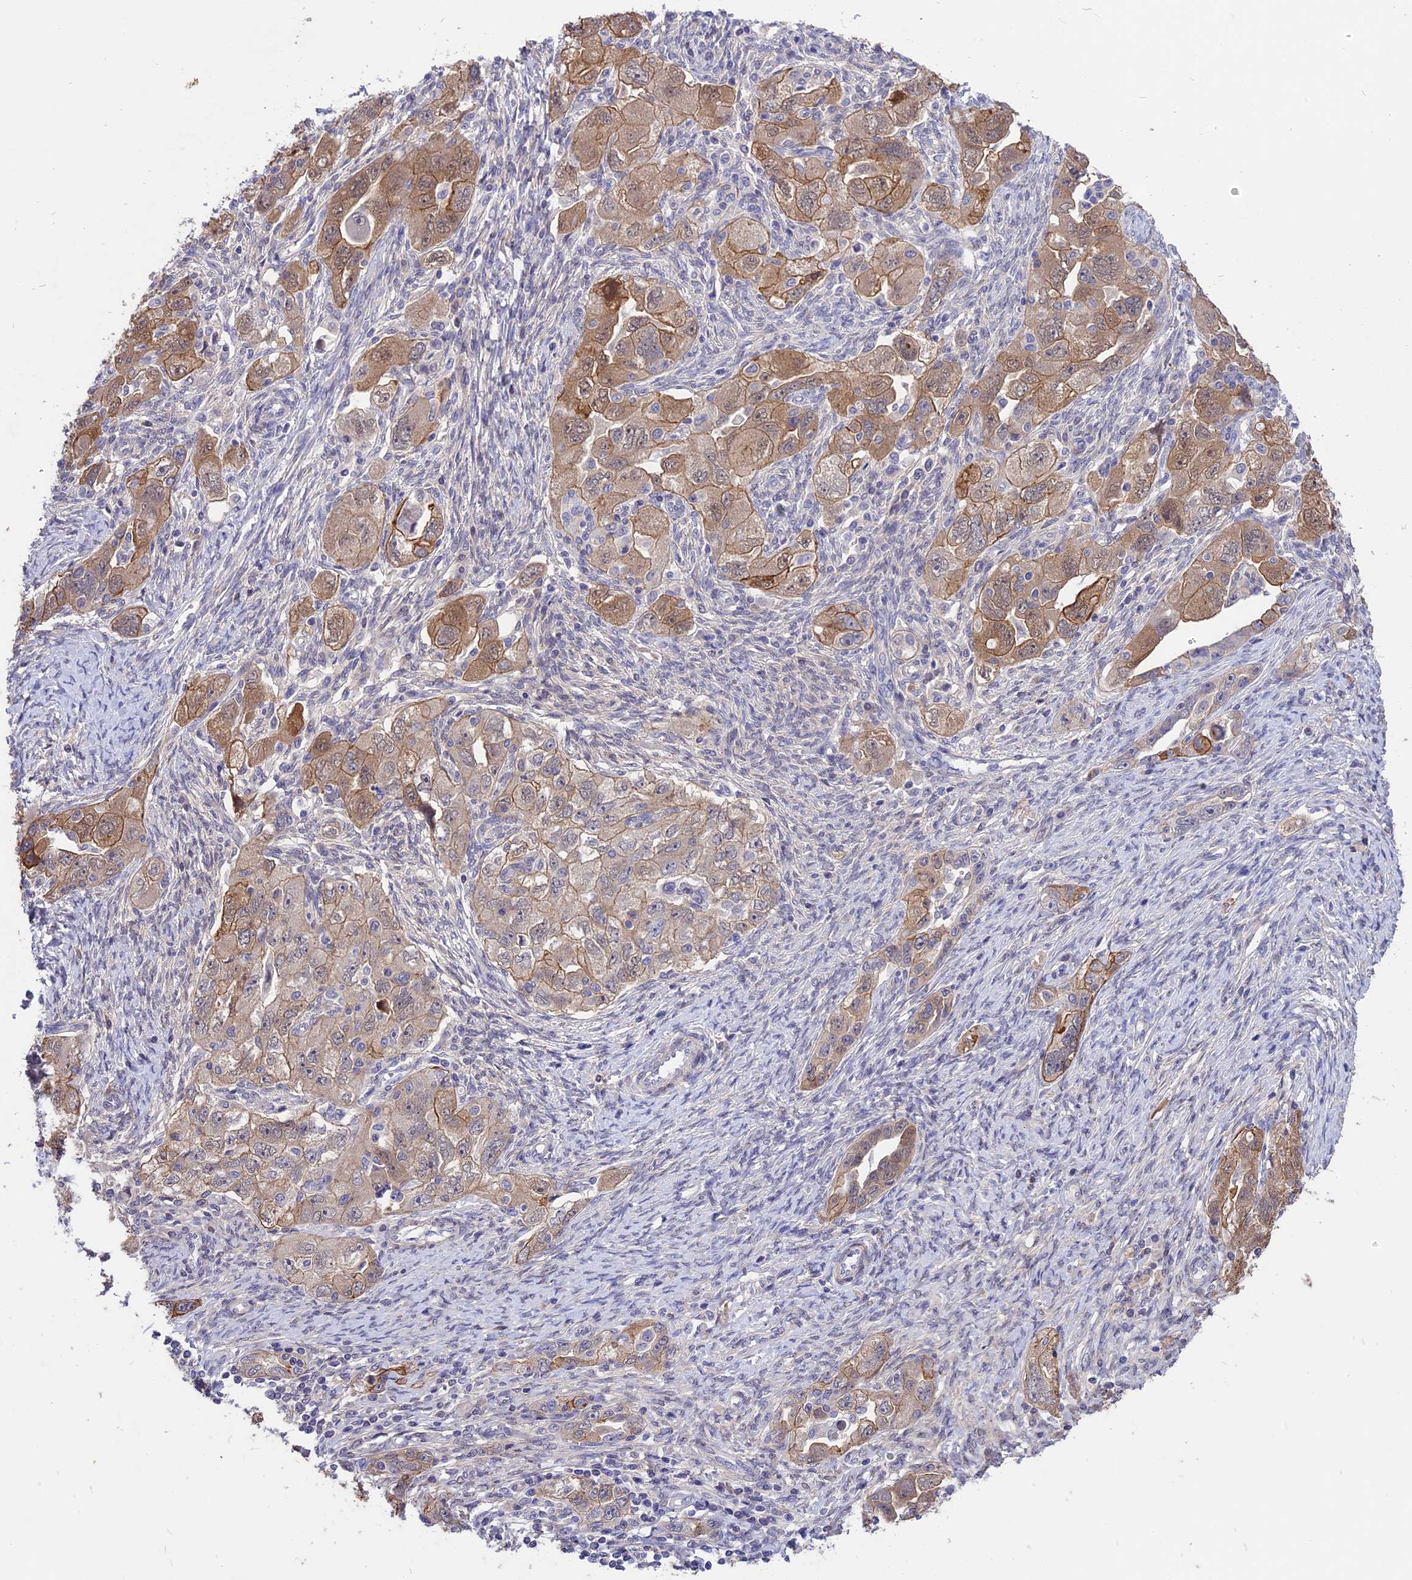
{"staining": {"intensity": "moderate", "quantity": "25%-75%", "location": "cytoplasmic/membranous"}, "tissue": "ovarian cancer", "cell_type": "Tumor cells", "image_type": "cancer", "snomed": [{"axis": "morphology", "description": "Carcinoma, NOS"}, {"axis": "morphology", "description": "Cystadenocarcinoma, serous, NOS"}, {"axis": "topography", "description": "Ovary"}], "caption": "Serous cystadenocarcinoma (ovarian) stained with DAB immunohistochemistry reveals medium levels of moderate cytoplasmic/membranous positivity in approximately 25%-75% of tumor cells.", "gene": "STUB1", "patient": {"sex": "female", "age": 69}}